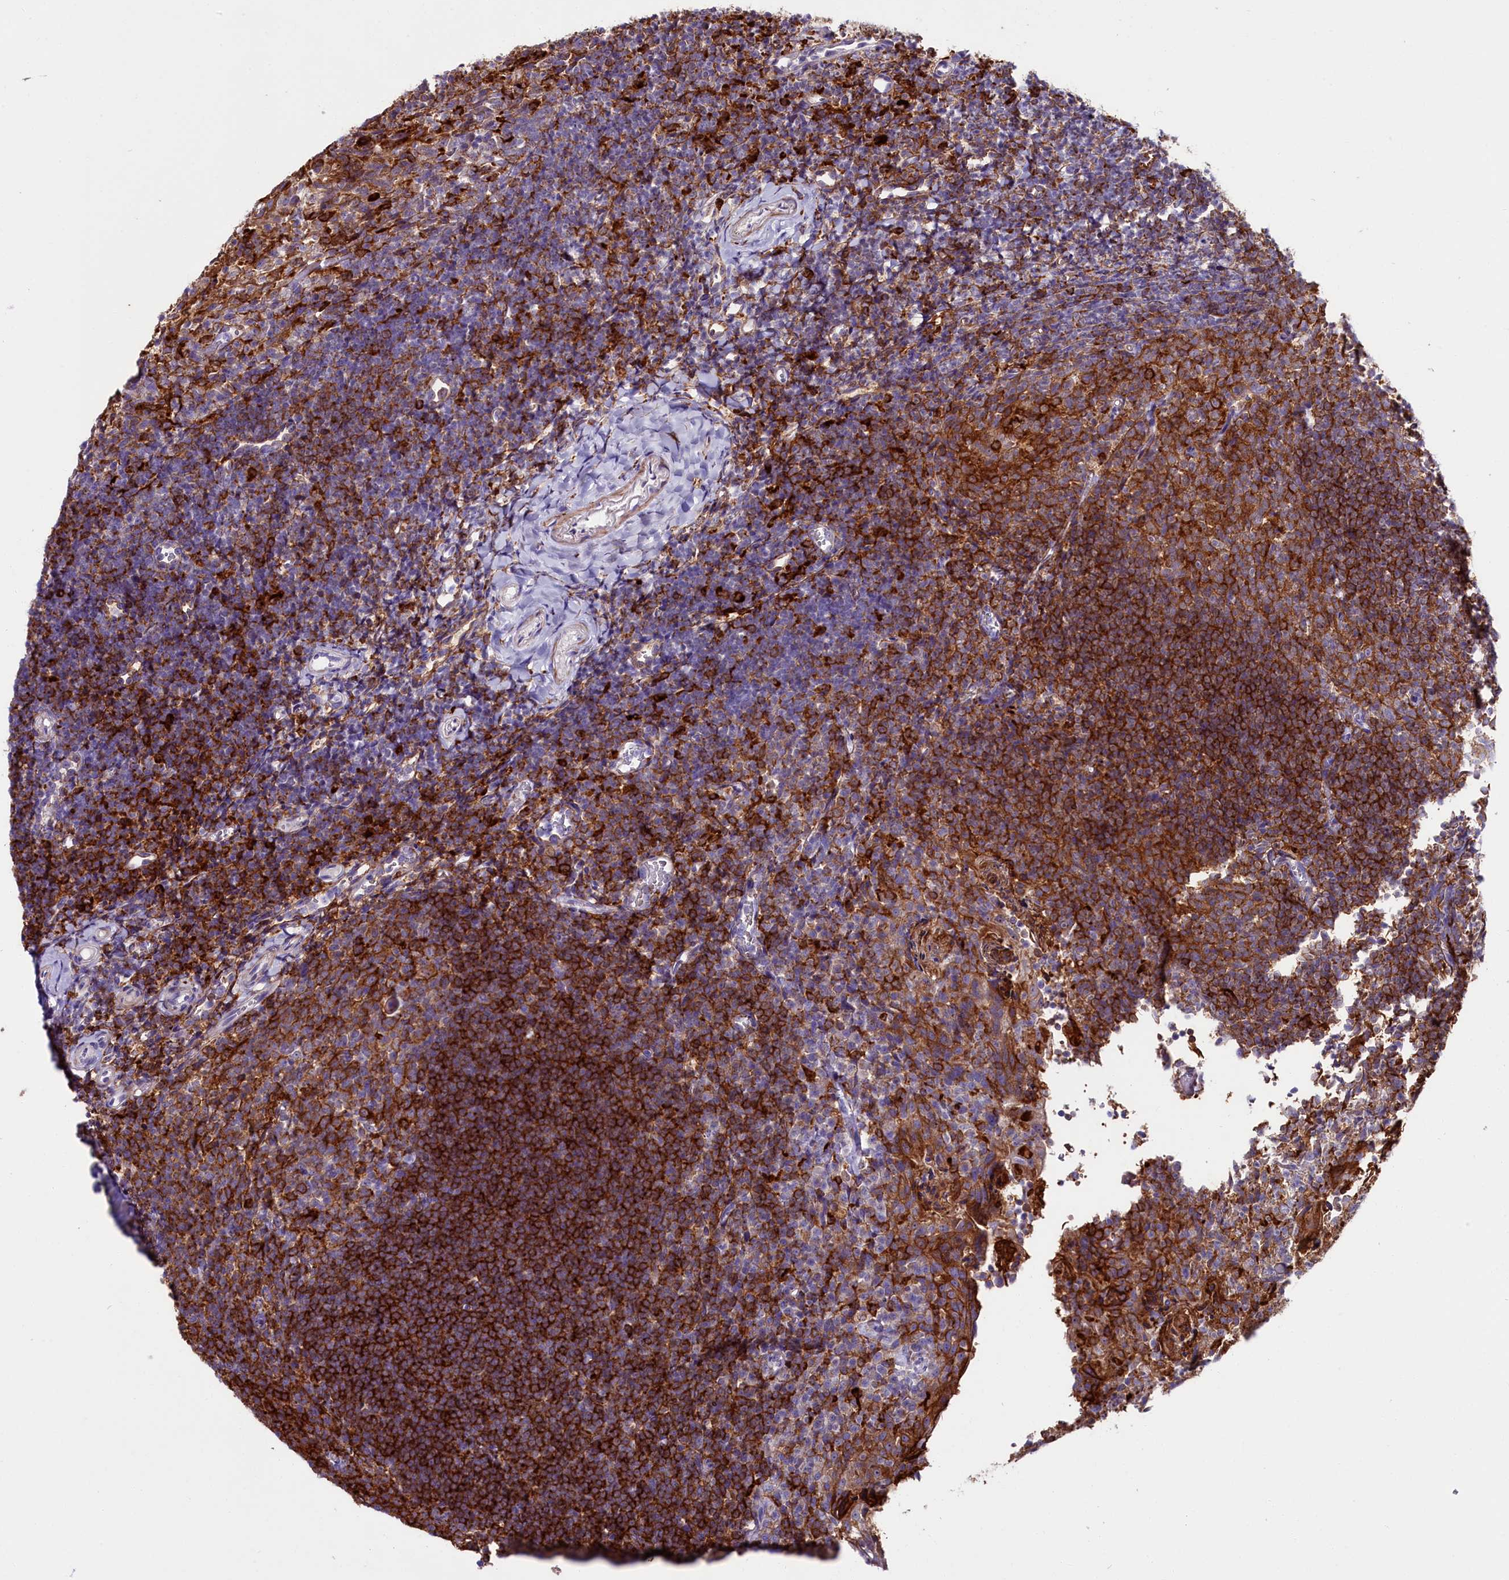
{"staining": {"intensity": "strong", "quantity": ">75%", "location": "cytoplasmic/membranous"}, "tissue": "tonsil", "cell_type": "Germinal center cells", "image_type": "normal", "snomed": [{"axis": "morphology", "description": "Normal tissue, NOS"}, {"axis": "topography", "description": "Tonsil"}], "caption": "The immunohistochemical stain highlights strong cytoplasmic/membranous positivity in germinal center cells of unremarkable tonsil. (DAB (3,3'-diaminobenzidine) IHC with brightfield microscopy, high magnification).", "gene": "IL20RA", "patient": {"sex": "female", "age": 10}}